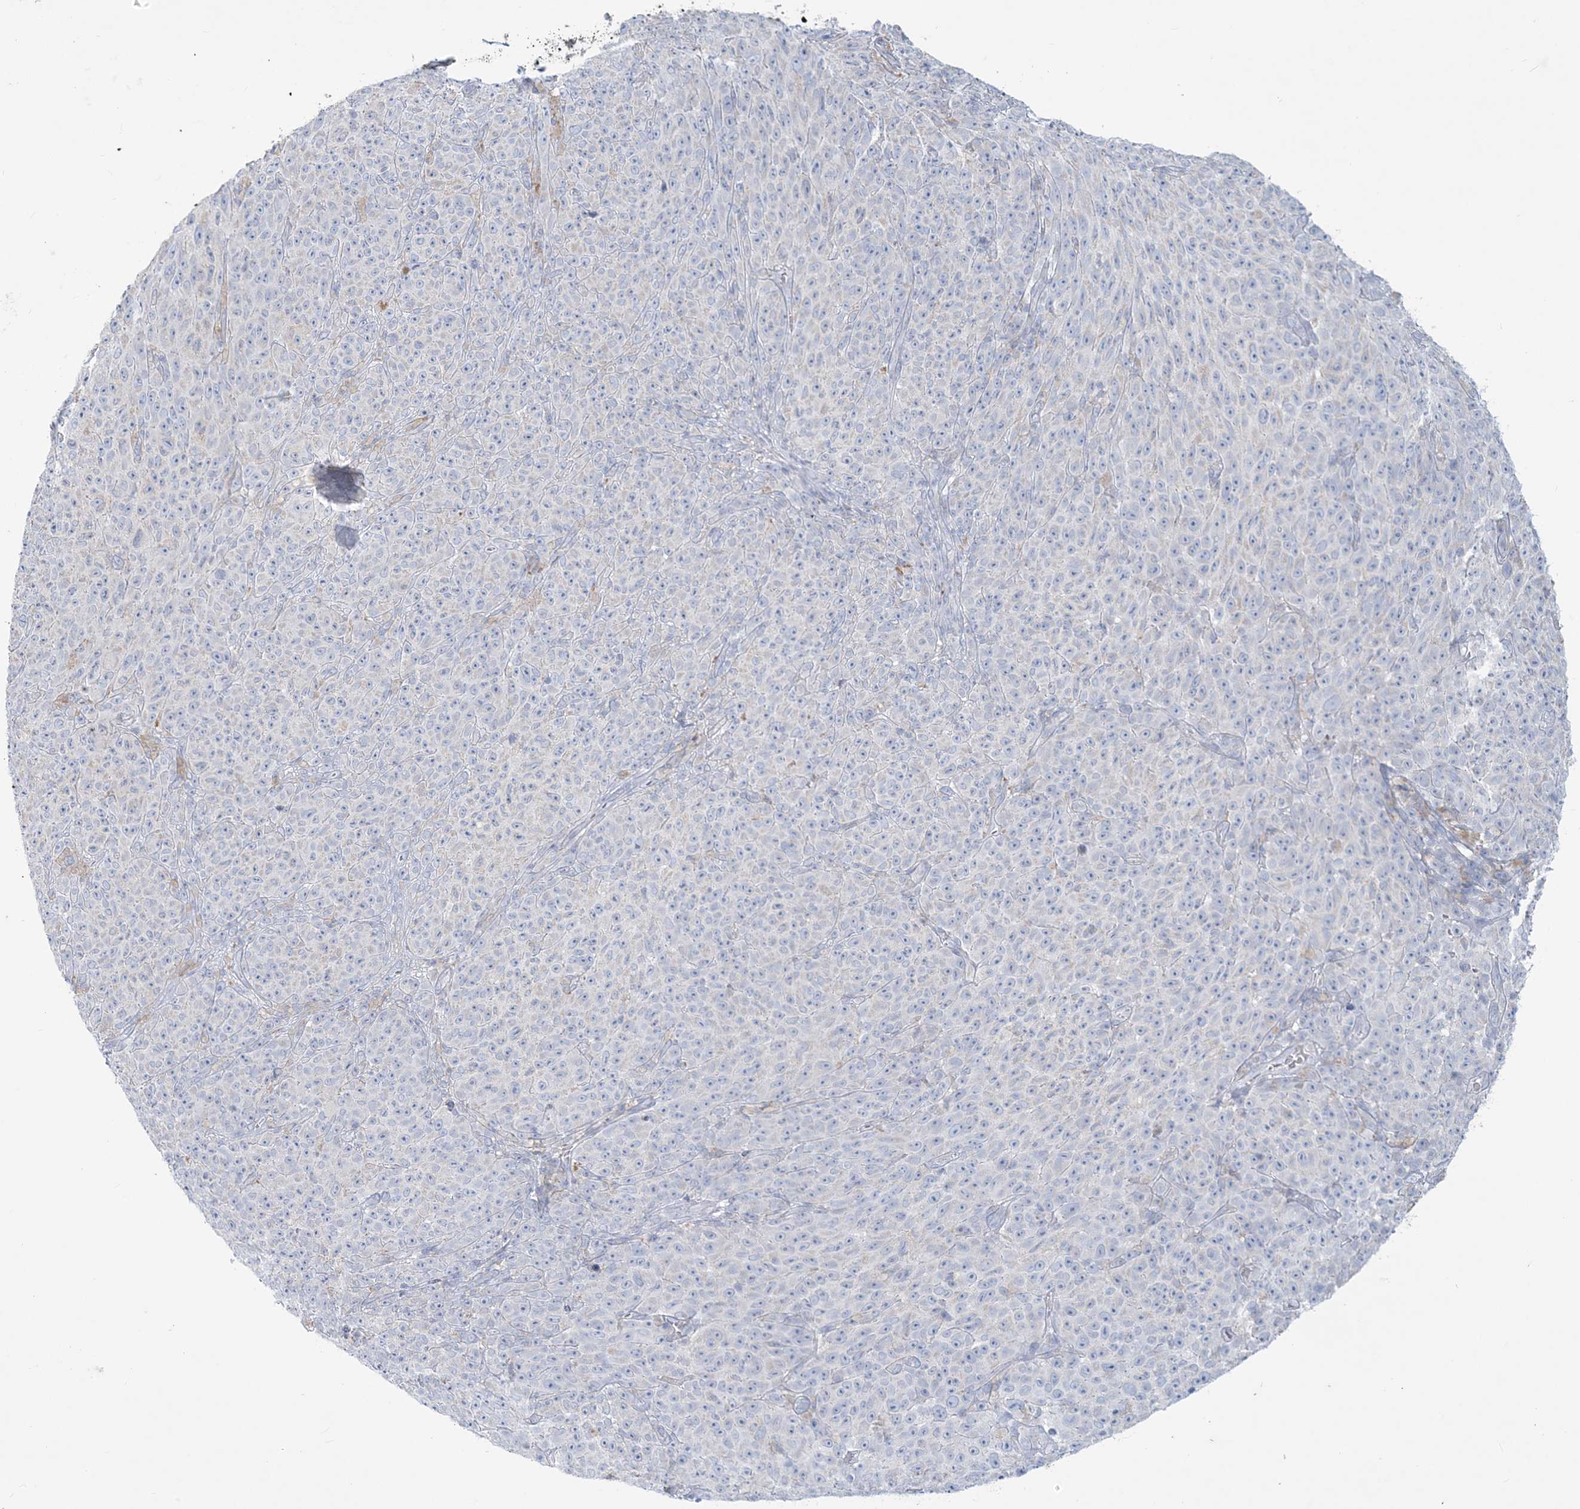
{"staining": {"intensity": "negative", "quantity": "none", "location": "none"}, "tissue": "melanoma", "cell_type": "Tumor cells", "image_type": "cancer", "snomed": [{"axis": "morphology", "description": "Malignant melanoma, NOS"}, {"axis": "topography", "description": "Skin"}], "caption": "An image of human melanoma is negative for staining in tumor cells.", "gene": "TBC1D7", "patient": {"sex": "female", "age": 82}}